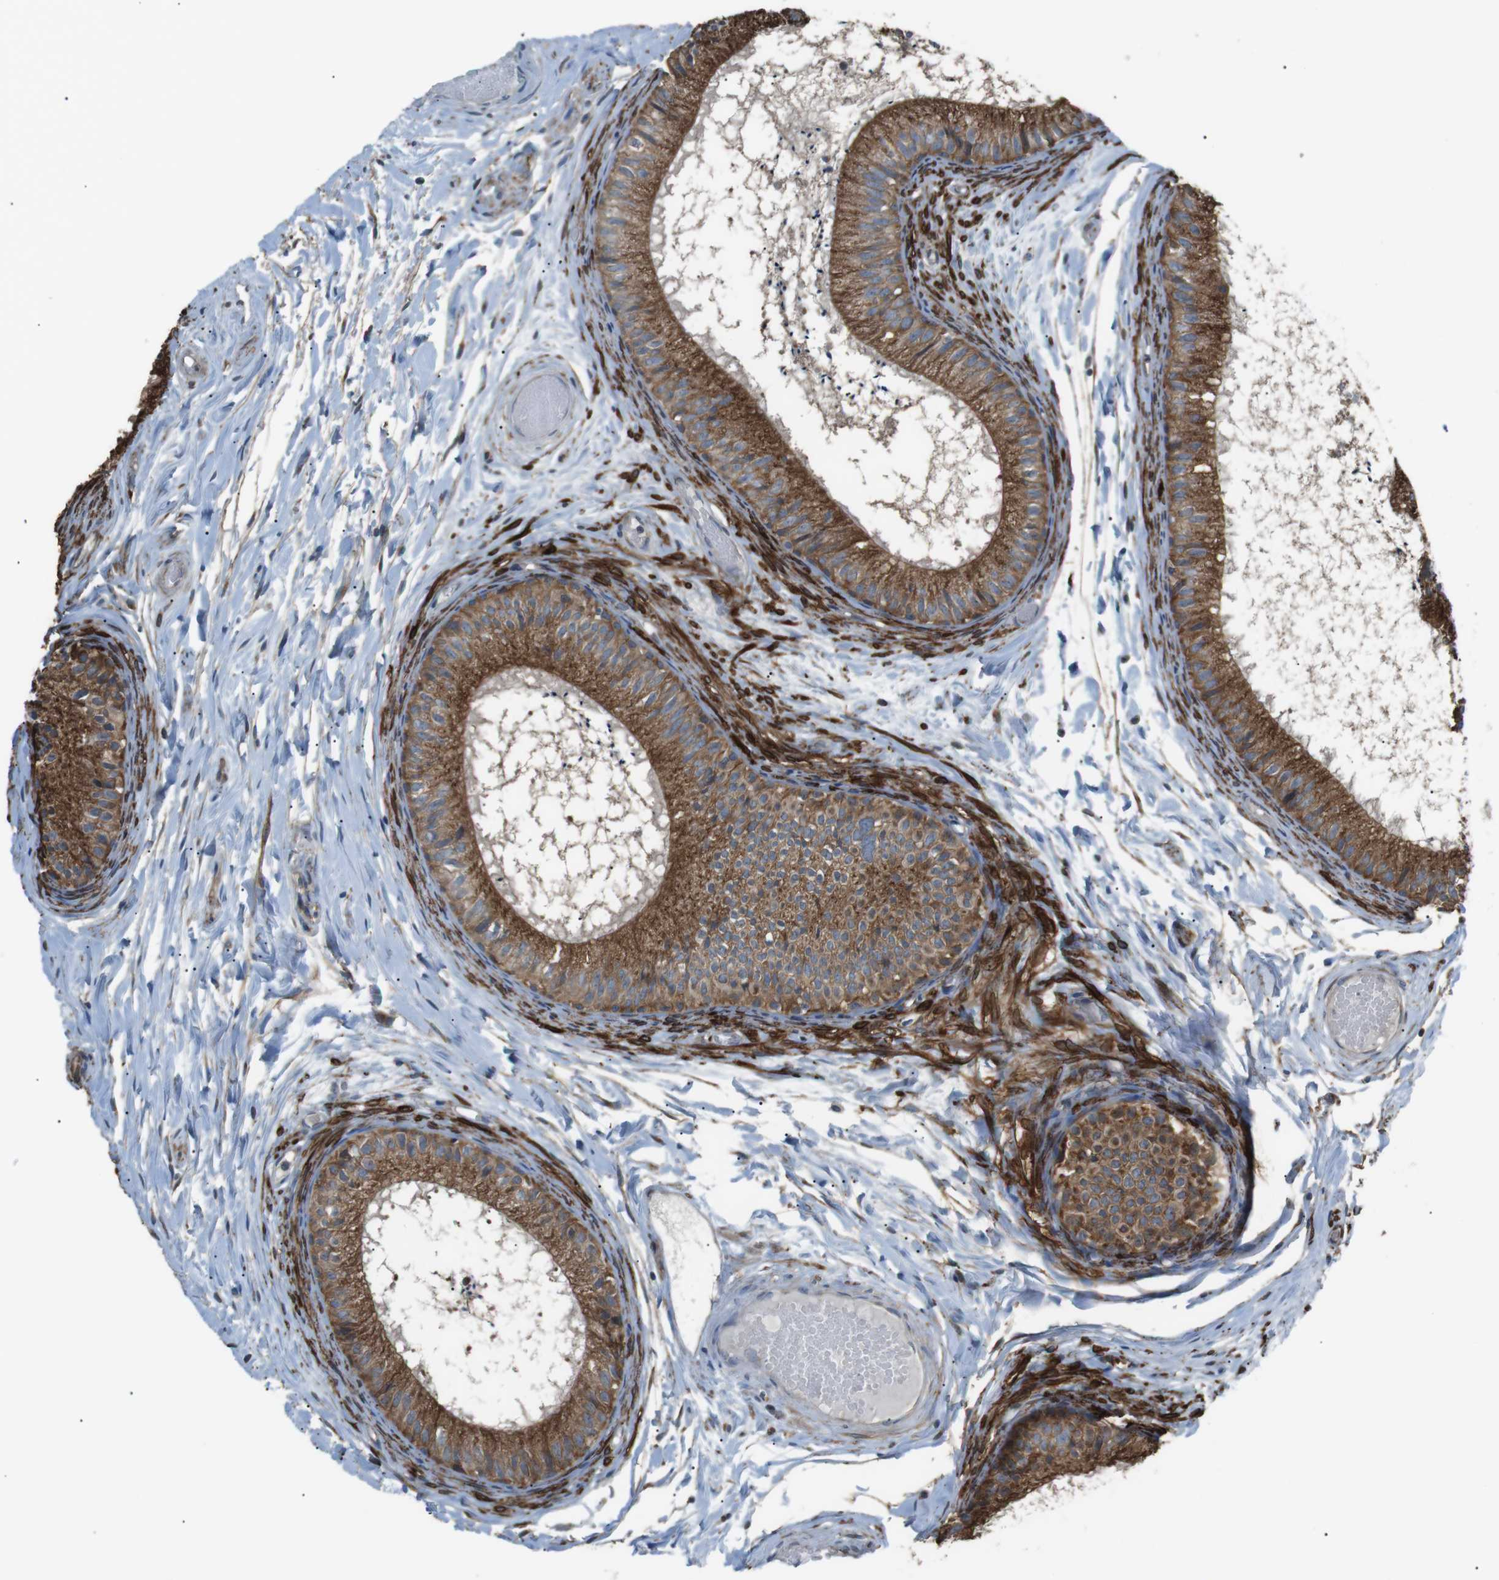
{"staining": {"intensity": "strong", "quantity": ">75%", "location": "cytoplasmic/membranous"}, "tissue": "epididymis", "cell_type": "Glandular cells", "image_type": "normal", "snomed": [{"axis": "morphology", "description": "Normal tissue, NOS"}, {"axis": "topography", "description": "Epididymis"}], "caption": "Immunohistochemical staining of unremarkable human epididymis exhibits >75% levels of strong cytoplasmic/membranous protein positivity in about >75% of glandular cells.", "gene": "CDH26", "patient": {"sex": "male", "age": 46}}